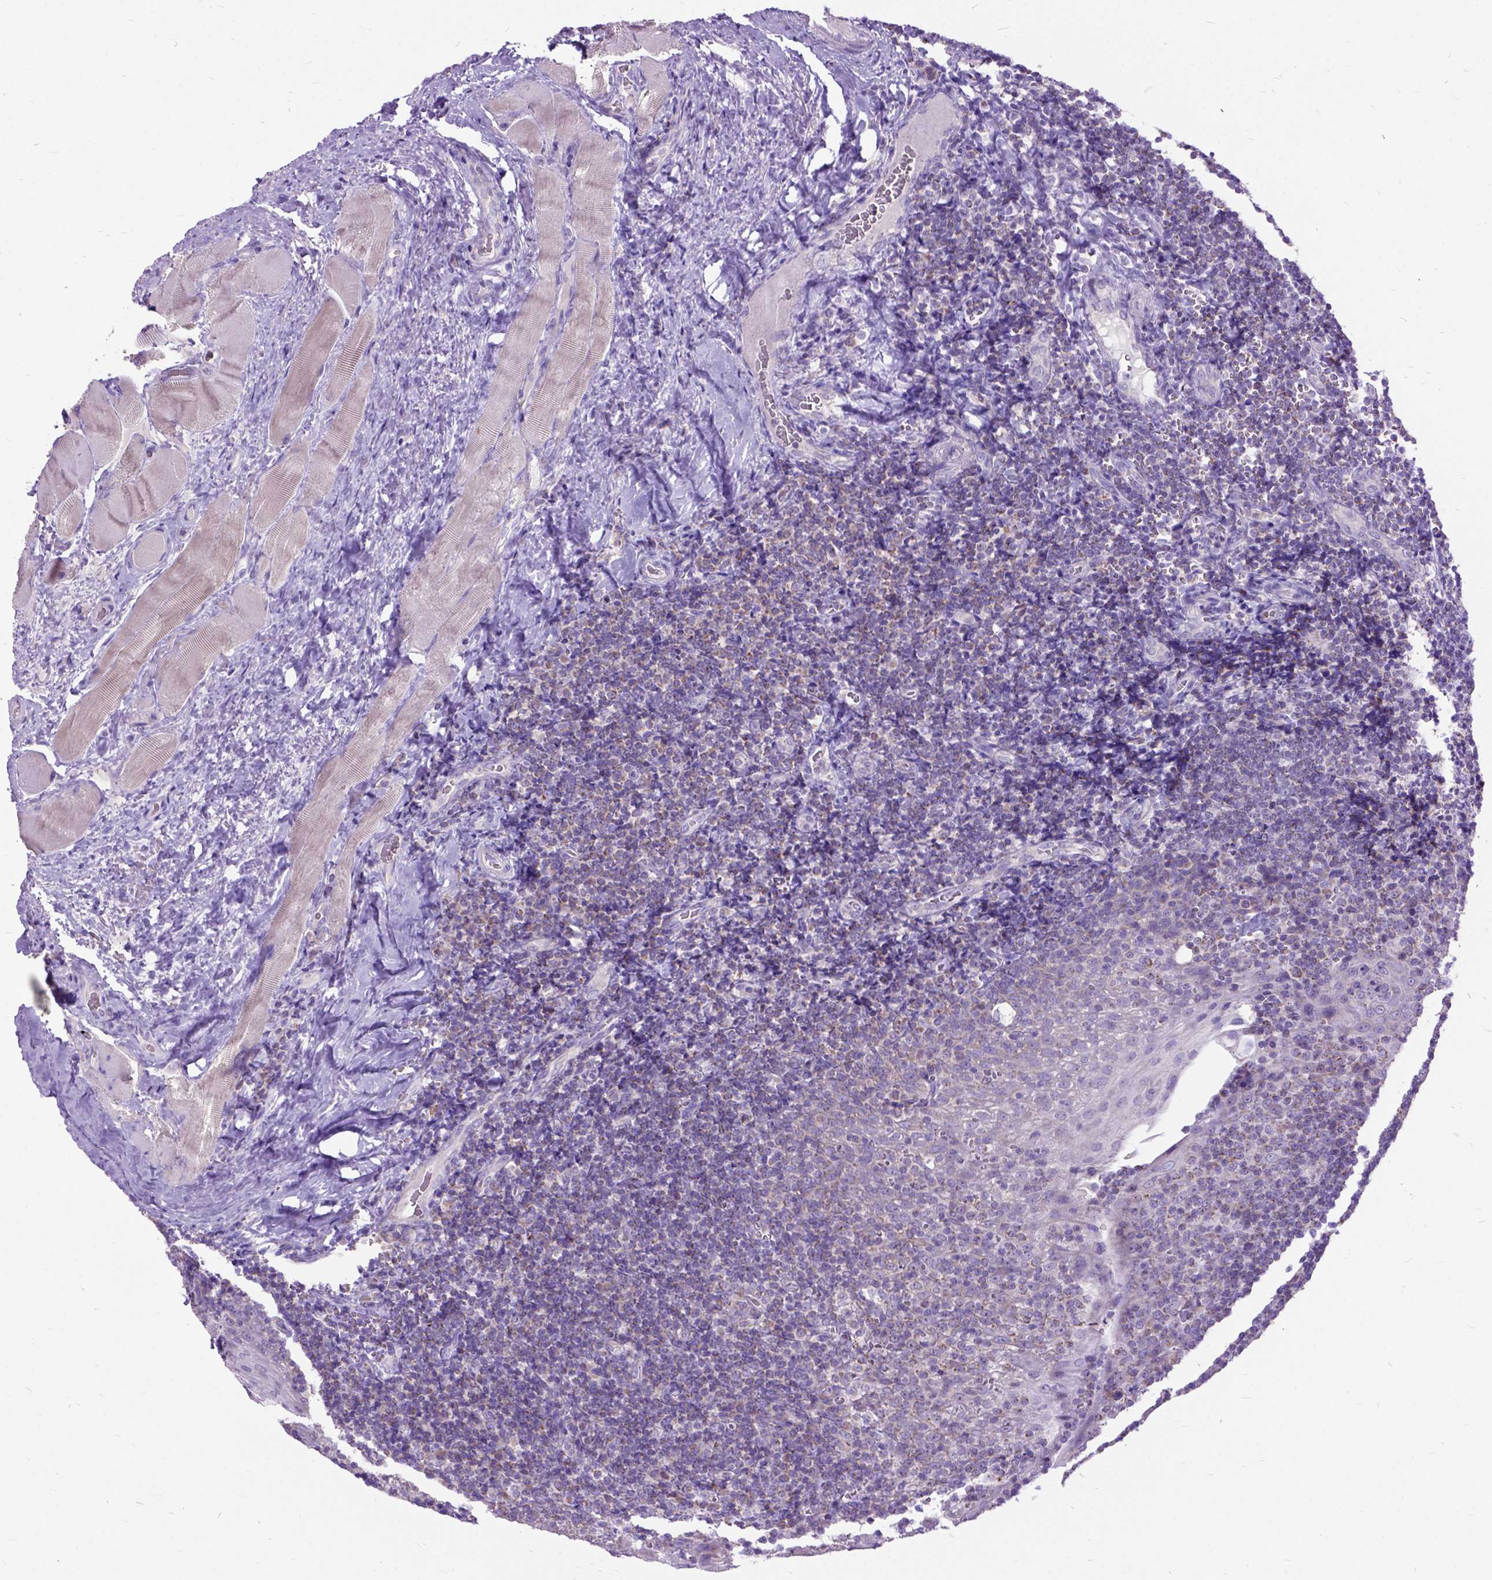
{"staining": {"intensity": "negative", "quantity": "none", "location": "none"}, "tissue": "tonsil", "cell_type": "Germinal center cells", "image_type": "normal", "snomed": [{"axis": "morphology", "description": "Normal tissue, NOS"}, {"axis": "morphology", "description": "Inflammation, NOS"}, {"axis": "topography", "description": "Tonsil"}], "caption": "DAB (3,3'-diaminobenzidine) immunohistochemical staining of normal human tonsil reveals no significant positivity in germinal center cells. (DAB immunohistochemistry, high magnification).", "gene": "CTAG2", "patient": {"sex": "female", "age": 31}}